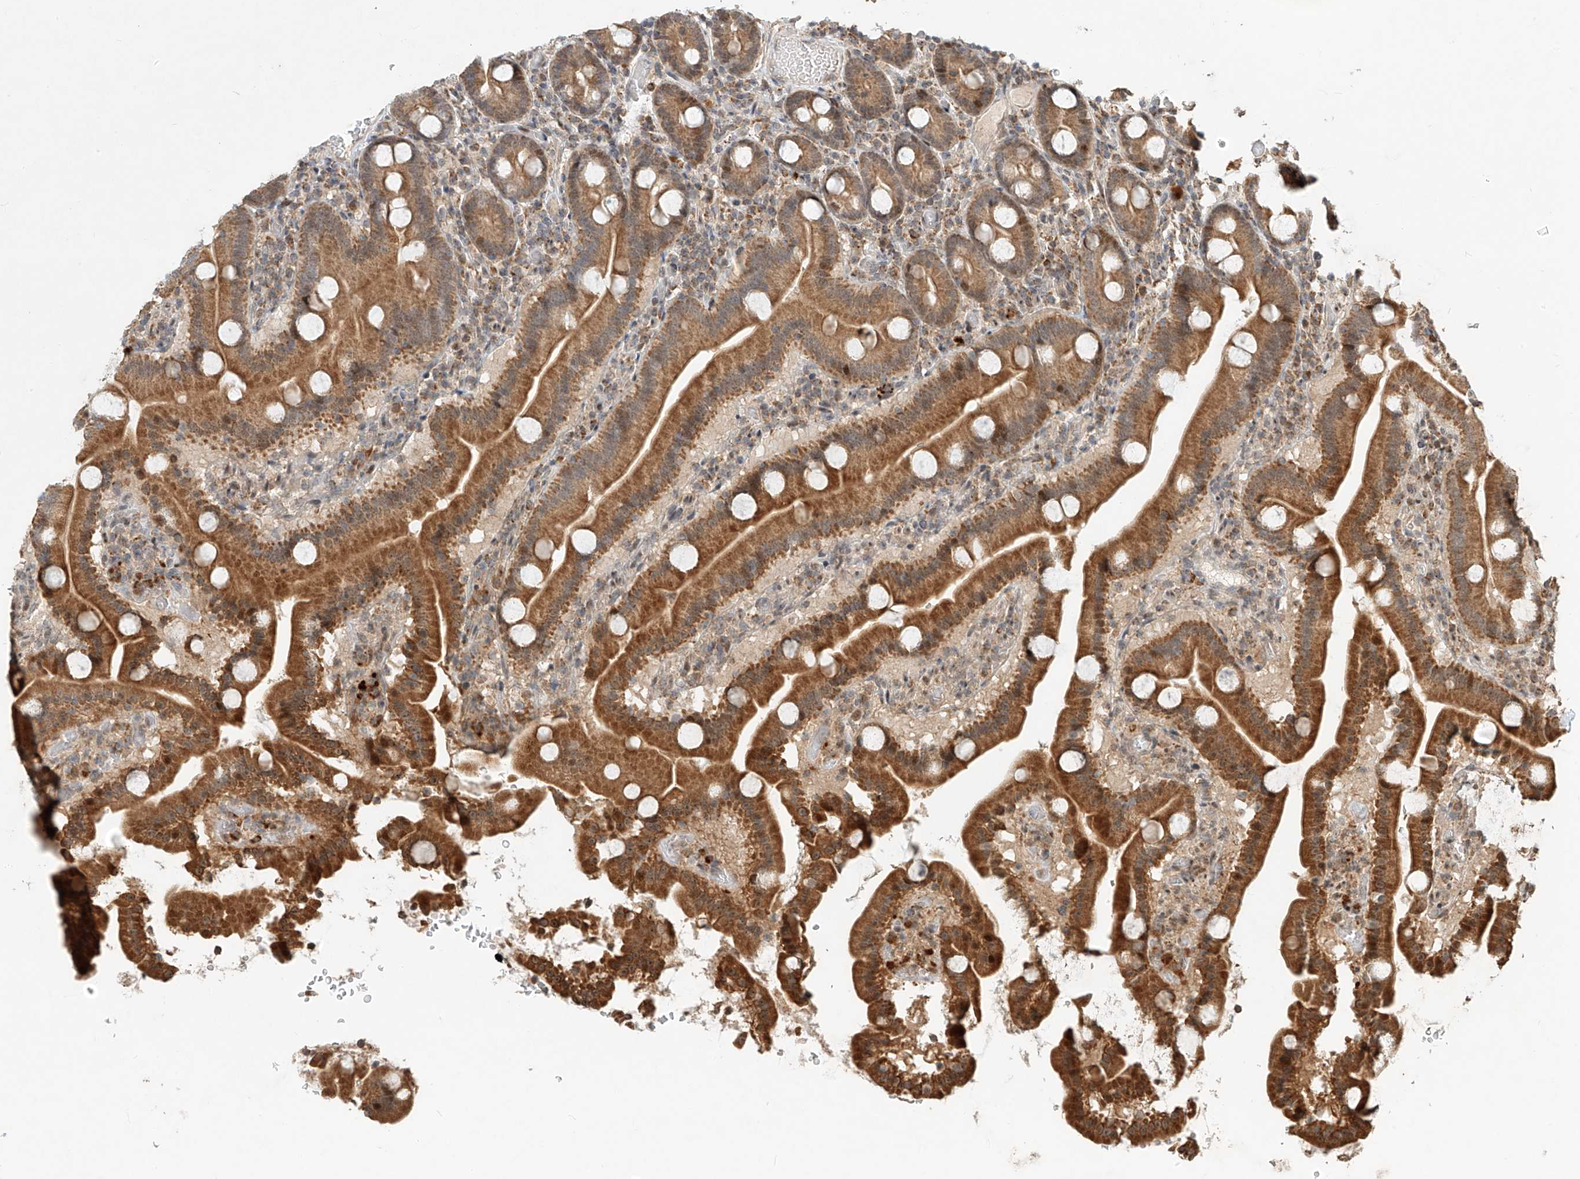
{"staining": {"intensity": "strong", "quantity": "25%-75%", "location": "cytoplasmic/membranous"}, "tissue": "duodenum", "cell_type": "Glandular cells", "image_type": "normal", "snomed": [{"axis": "morphology", "description": "Normal tissue, NOS"}, {"axis": "topography", "description": "Duodenum"}], "caption": "A high amount of strong cytoplasmic/membranous positivity is present in about 25%-75% of glandular cells in benign duodenum. (IHC, brightfield microscopy, high magnification).", "gene": "SYTL3", "patient": {"sex": "male", "age": 55}}